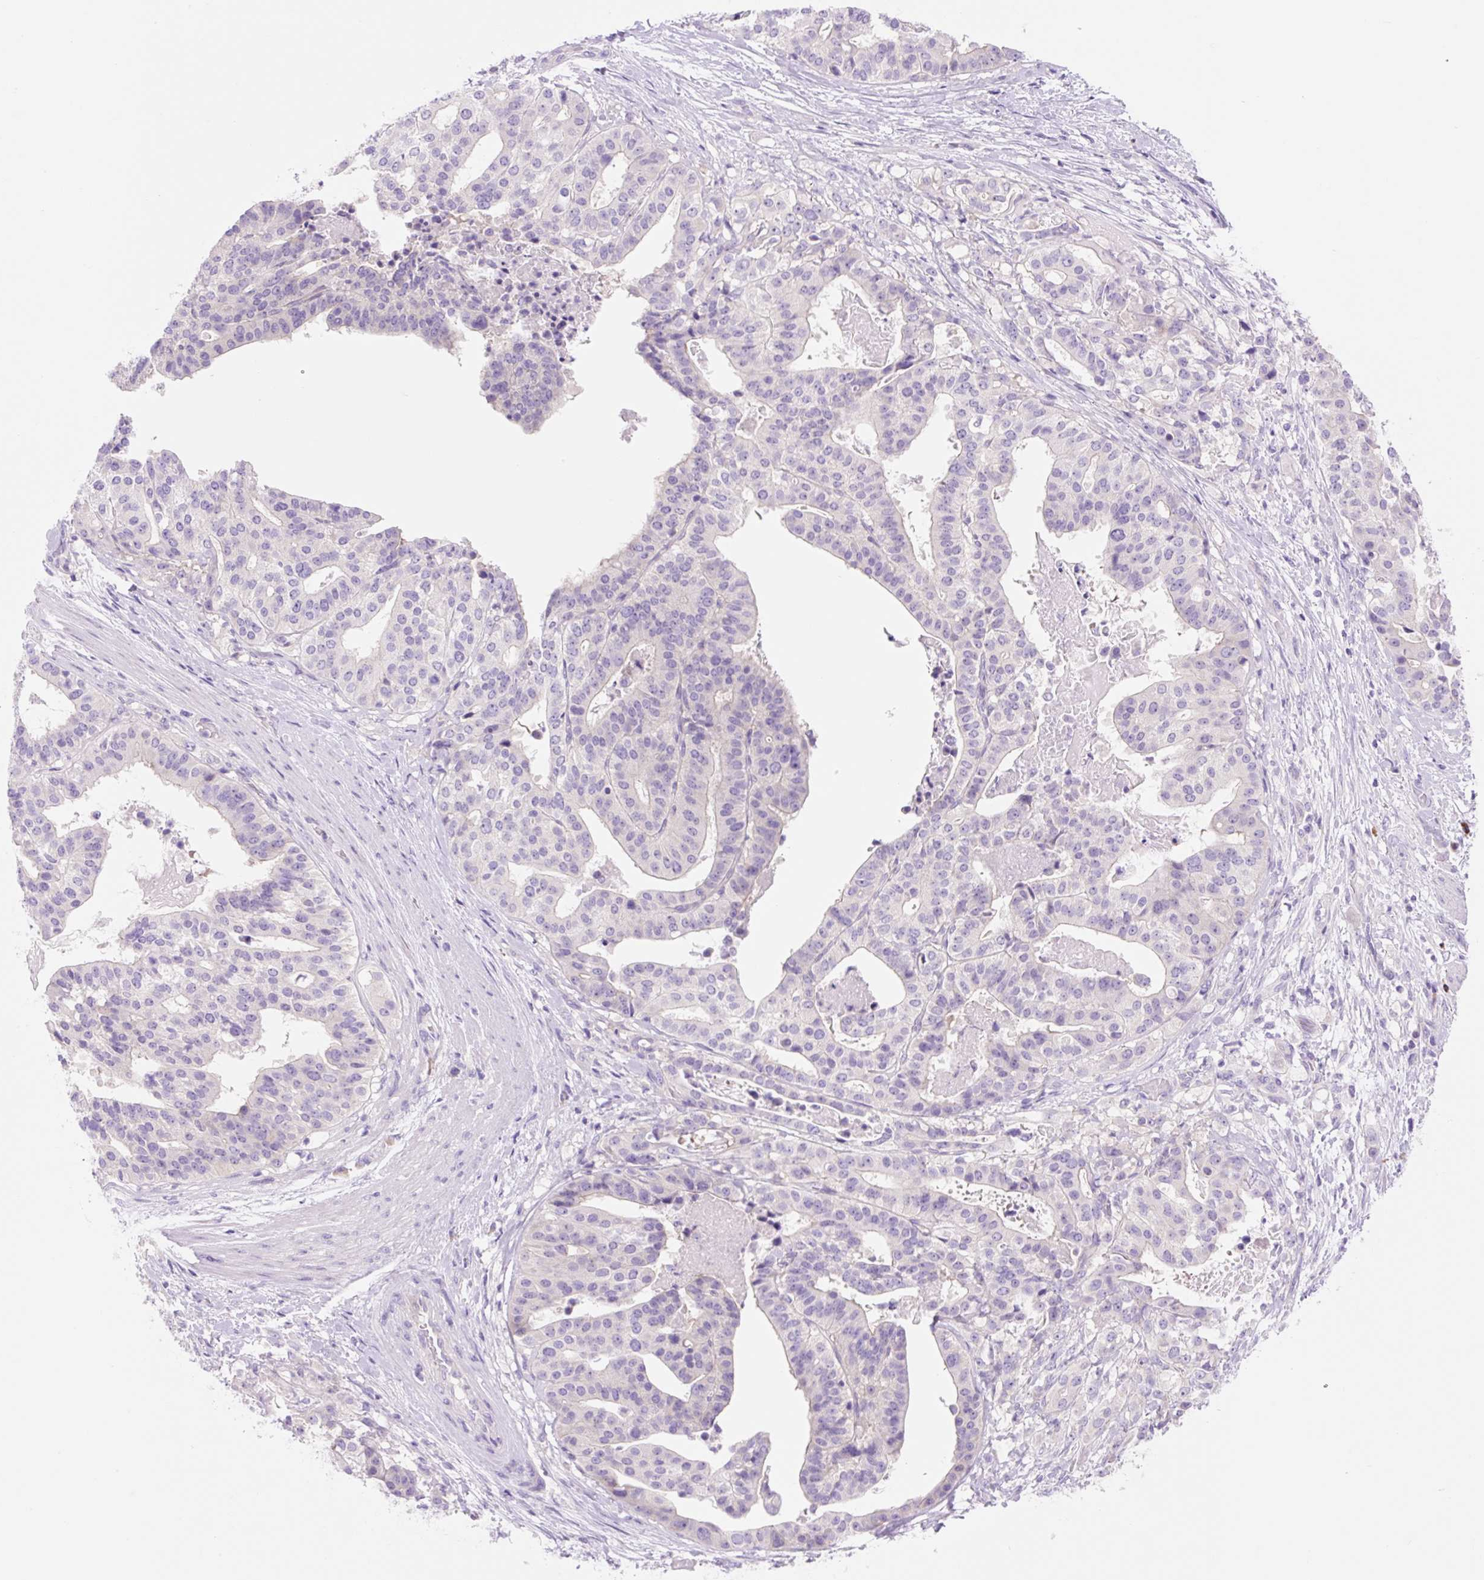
{"staining": {"intensity": "negative", "quantity": "none", "location": "none"}, "tissue": "stomach cancer", "cell_type": "Tumor cells", "image_type": "cancer", "snomed": [{"axis": "morphology", "description": "Adenocarcinoma, NOS"}, {"axis": "topography", "description": "Stomach"}], "caption": "Tumor cells are negative for protein expression in human stomach adenocarcinoma. (DAB (3,3'-diaminobenzidine) IHC, high magnification).", "gene": "CELF6", "patient": {"sex": "male", "age": 48}}